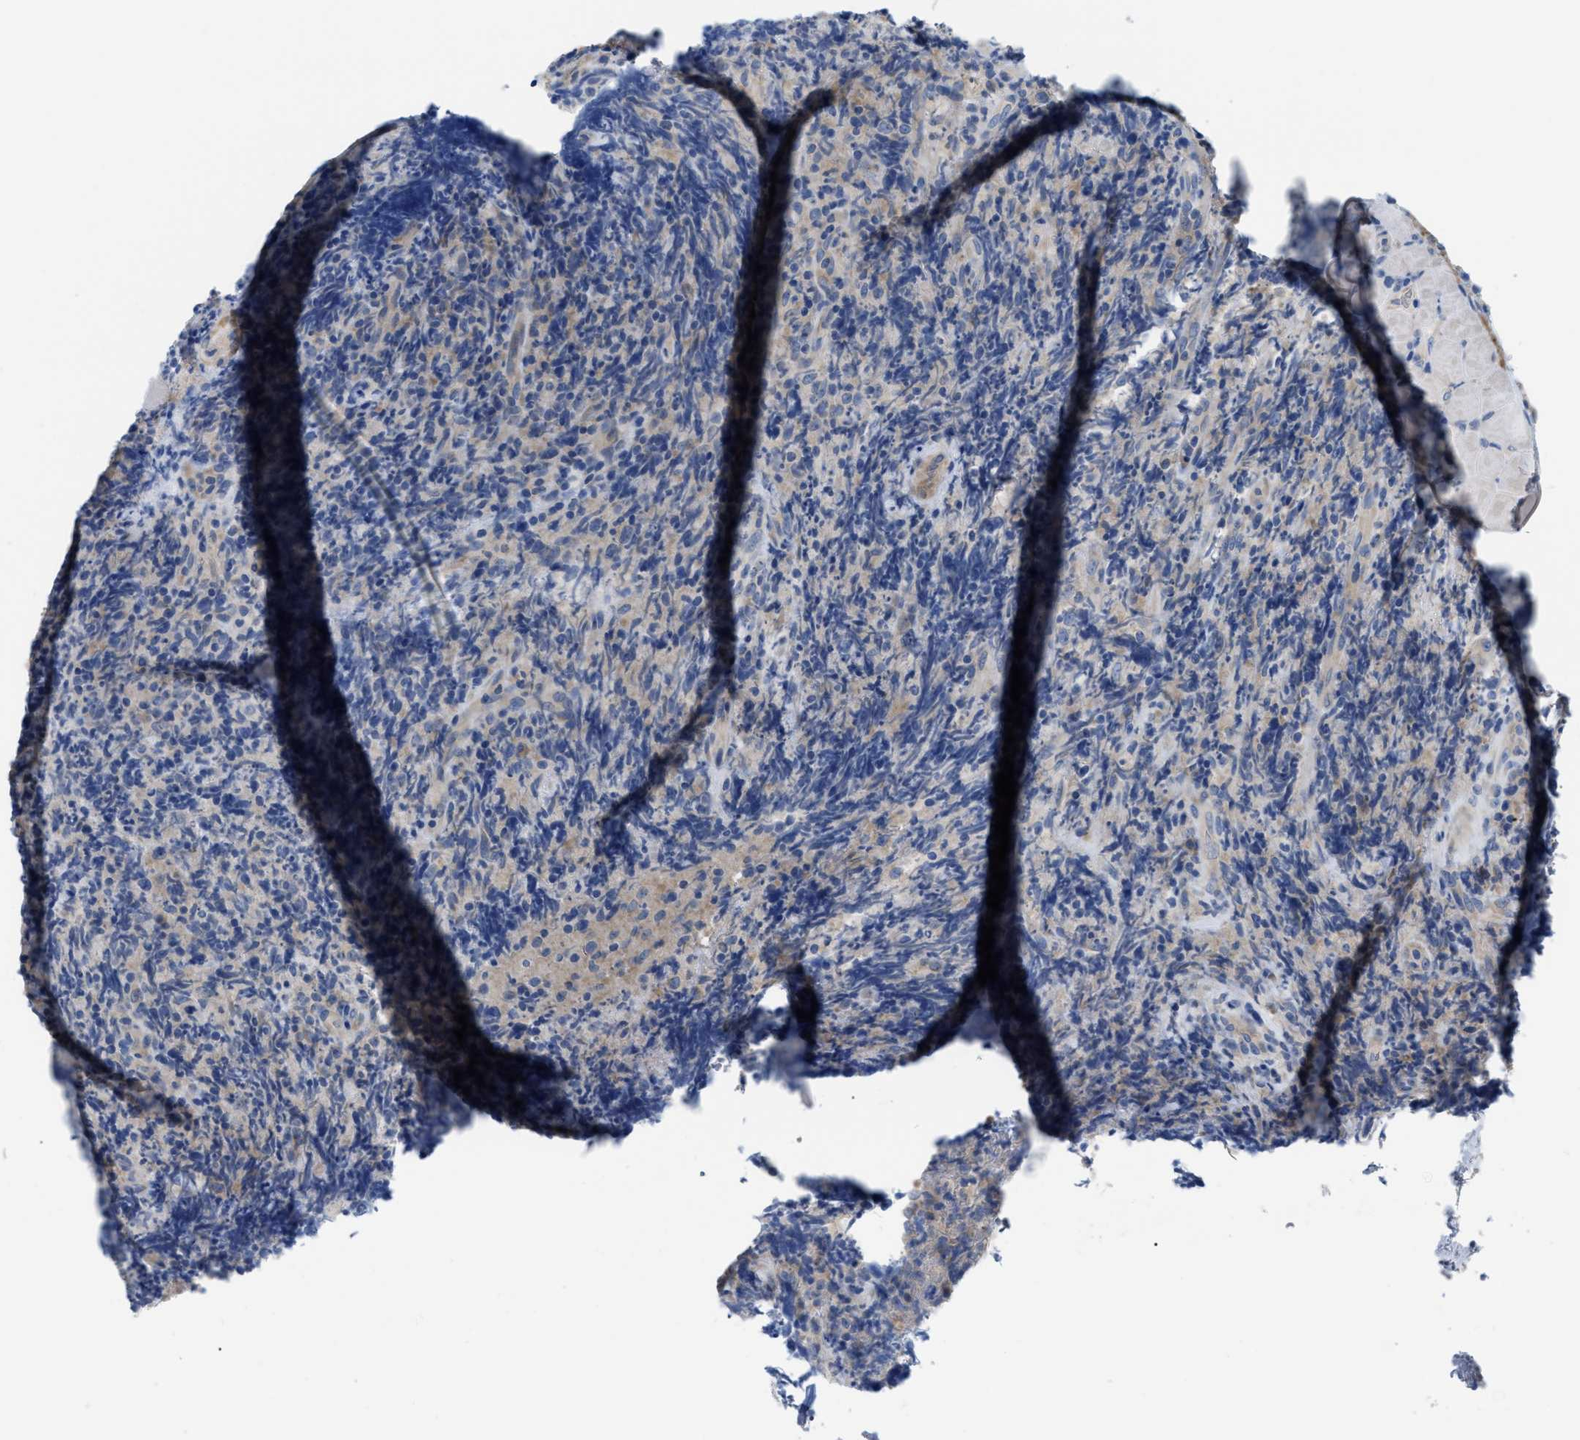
{"staining": {"intensity": "negative", "quantity": "none", "location": "none"}, "tissue": "lymphoma", "cell_type": "Tumor cells", "image_type": "cancer", "snomed": [{"axis": "morphology", "description": "Malignant lymphoma, non-Hodgkin's type, High grade"}, {"axis": "topography", "description": "Tonsil"}], "caption": "Histopathology image shows no protein expression in tumor cells of high-grade malignant lymphoma, non-Hodgkin's type tissue.", "gene": "DHX58", "patient": {"sex": "female", "age": 36}}